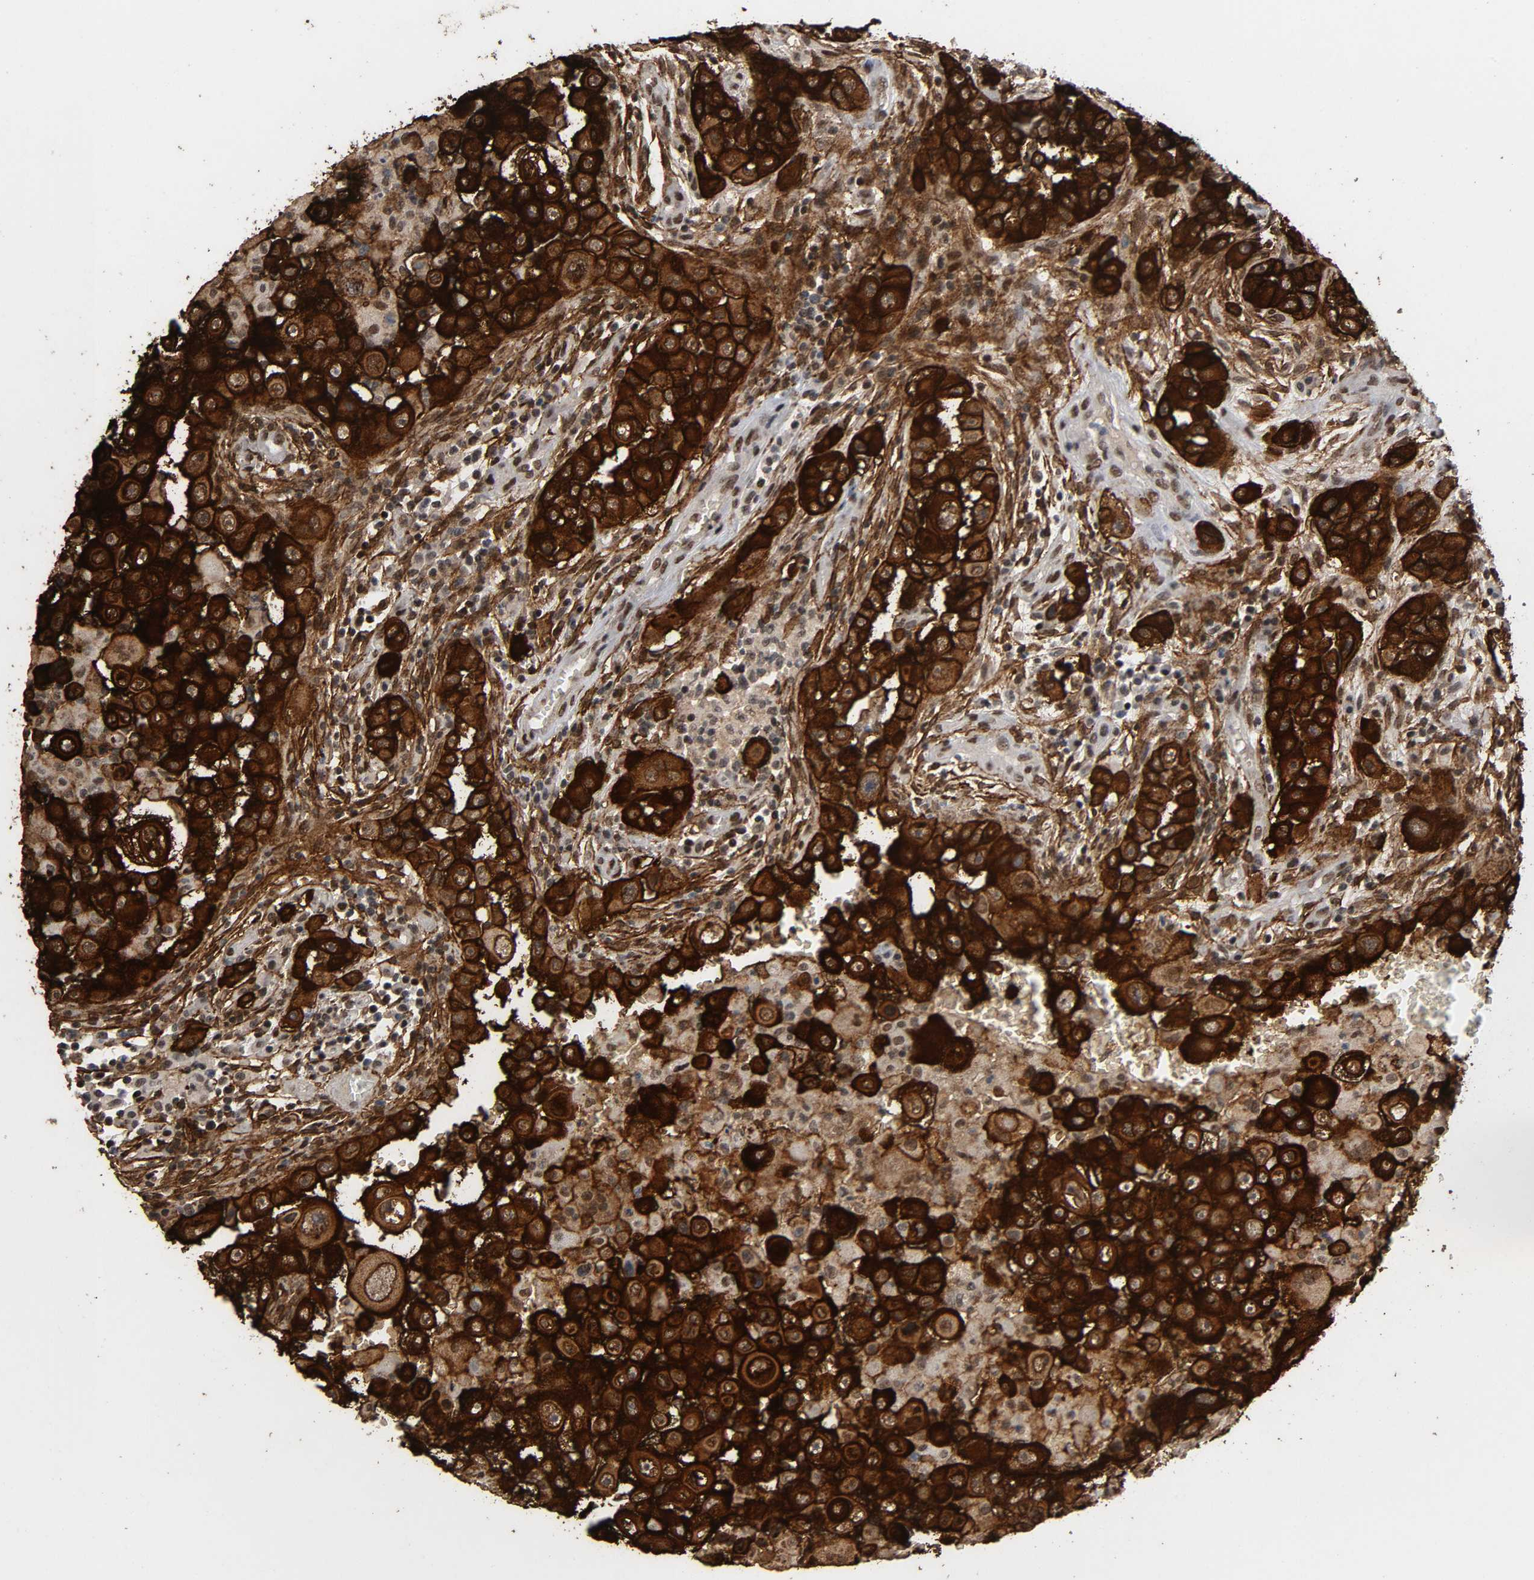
{"staining": {"intensity": "strong", "quantity": ">75%", "location": "cytoplasmic/membranous"}, "tissue": "head and neck cancer", "cell_type": "Tumor cells", "image_type": "cancer", "snomed": [{"axis": "morphology", "description": "Carcinoma, NOS"}, {"axis": "topography", "description": "Head-Neck"}], "caption": "There is high levels of strong cytoplasmic/membranous staining in tumor cells of carcinoma (head and neck), as demonstrated by immunohistochemical staining (brown color).", "gene": "AHNAK2", "patient": {"sex": "male", "age": 87}}